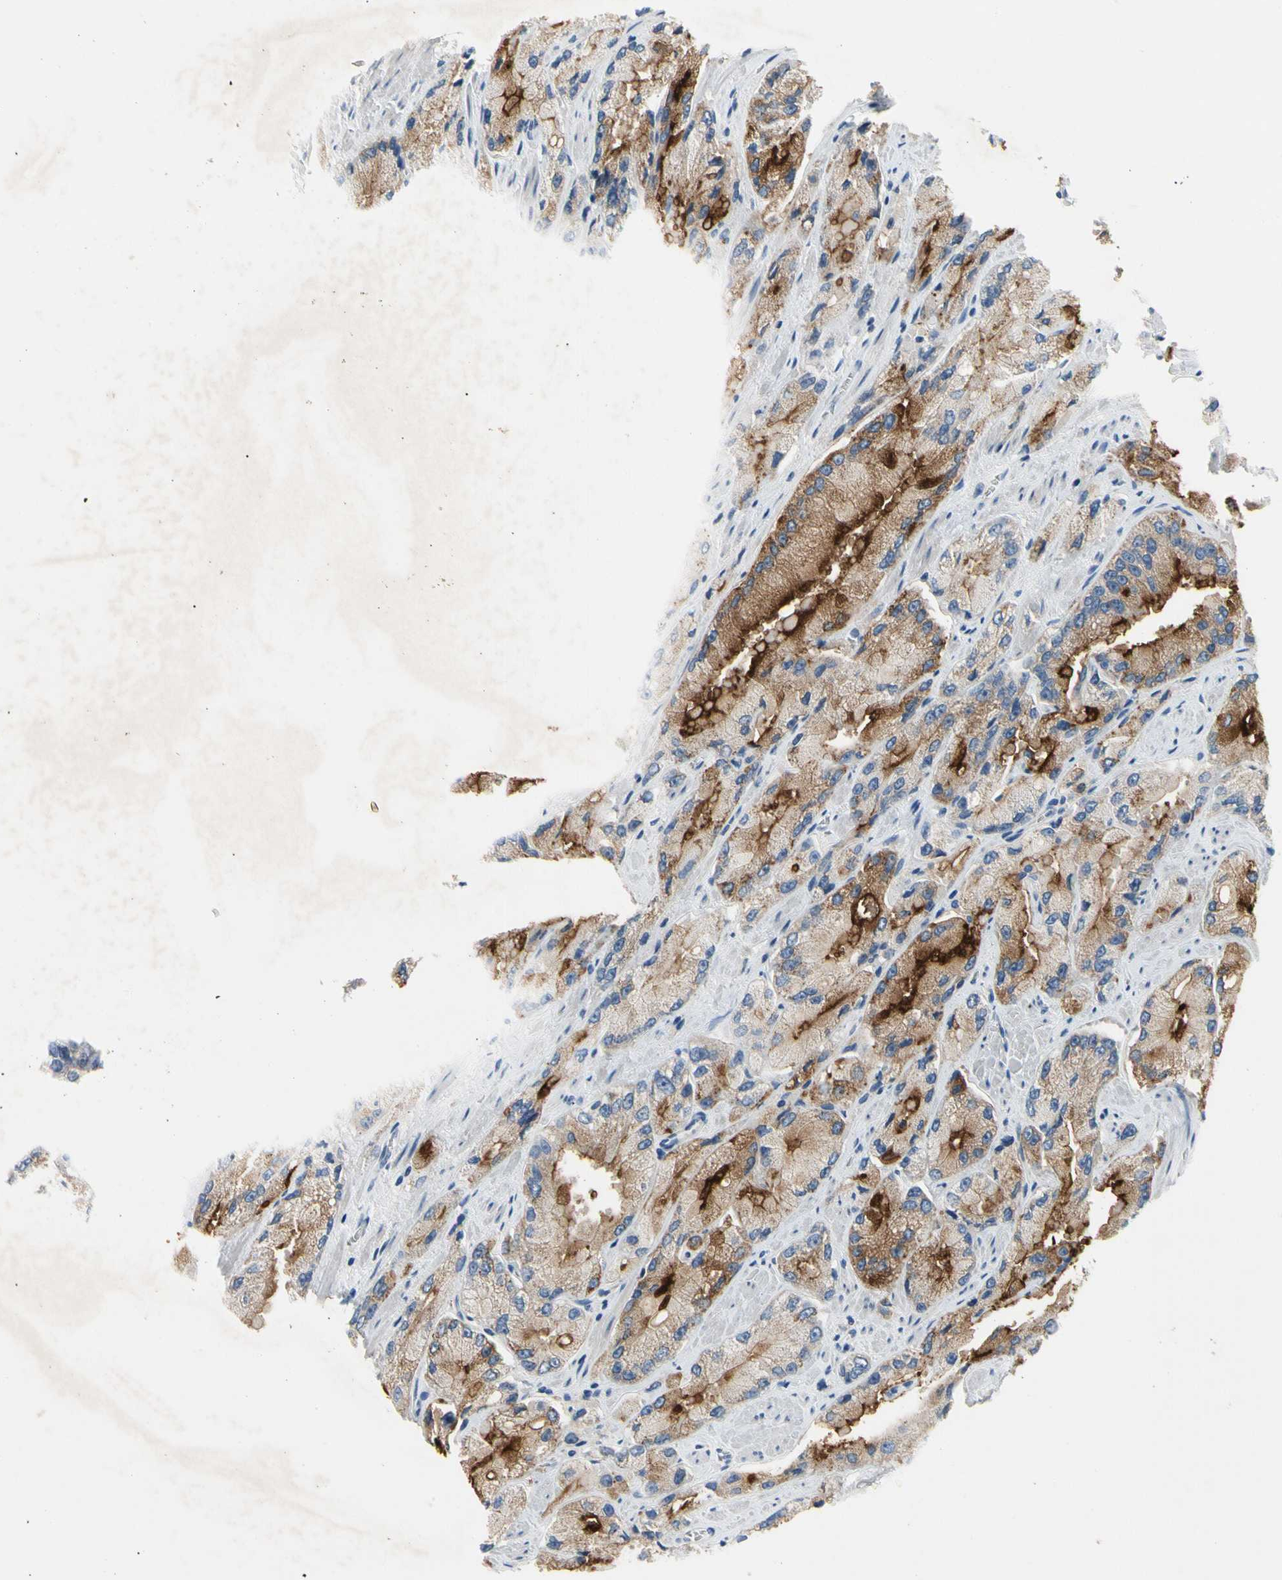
{"staining": {"intensity": "strong", "quantity": ">75%", "location": "cytoplasmic/membranous"}, "tissue": "prostate cancer", "cell_type": "Tumor cells", "image_type": "cancer", "snomed": [{"axis": "morphology", "description": "Adenocarcinoma, High grade"}, {"axis": "topography", "description": "Prostate"}], "caption": "The micrograph shows immunohistochemical staining of adenocarcinoma (high-grade) (prostate). There is strong cytoplasmic/membranous staining is present in approximately >75% of tumor cells.", "gene": "MARK1", "patient": {"sex": "male", "age": 58}}